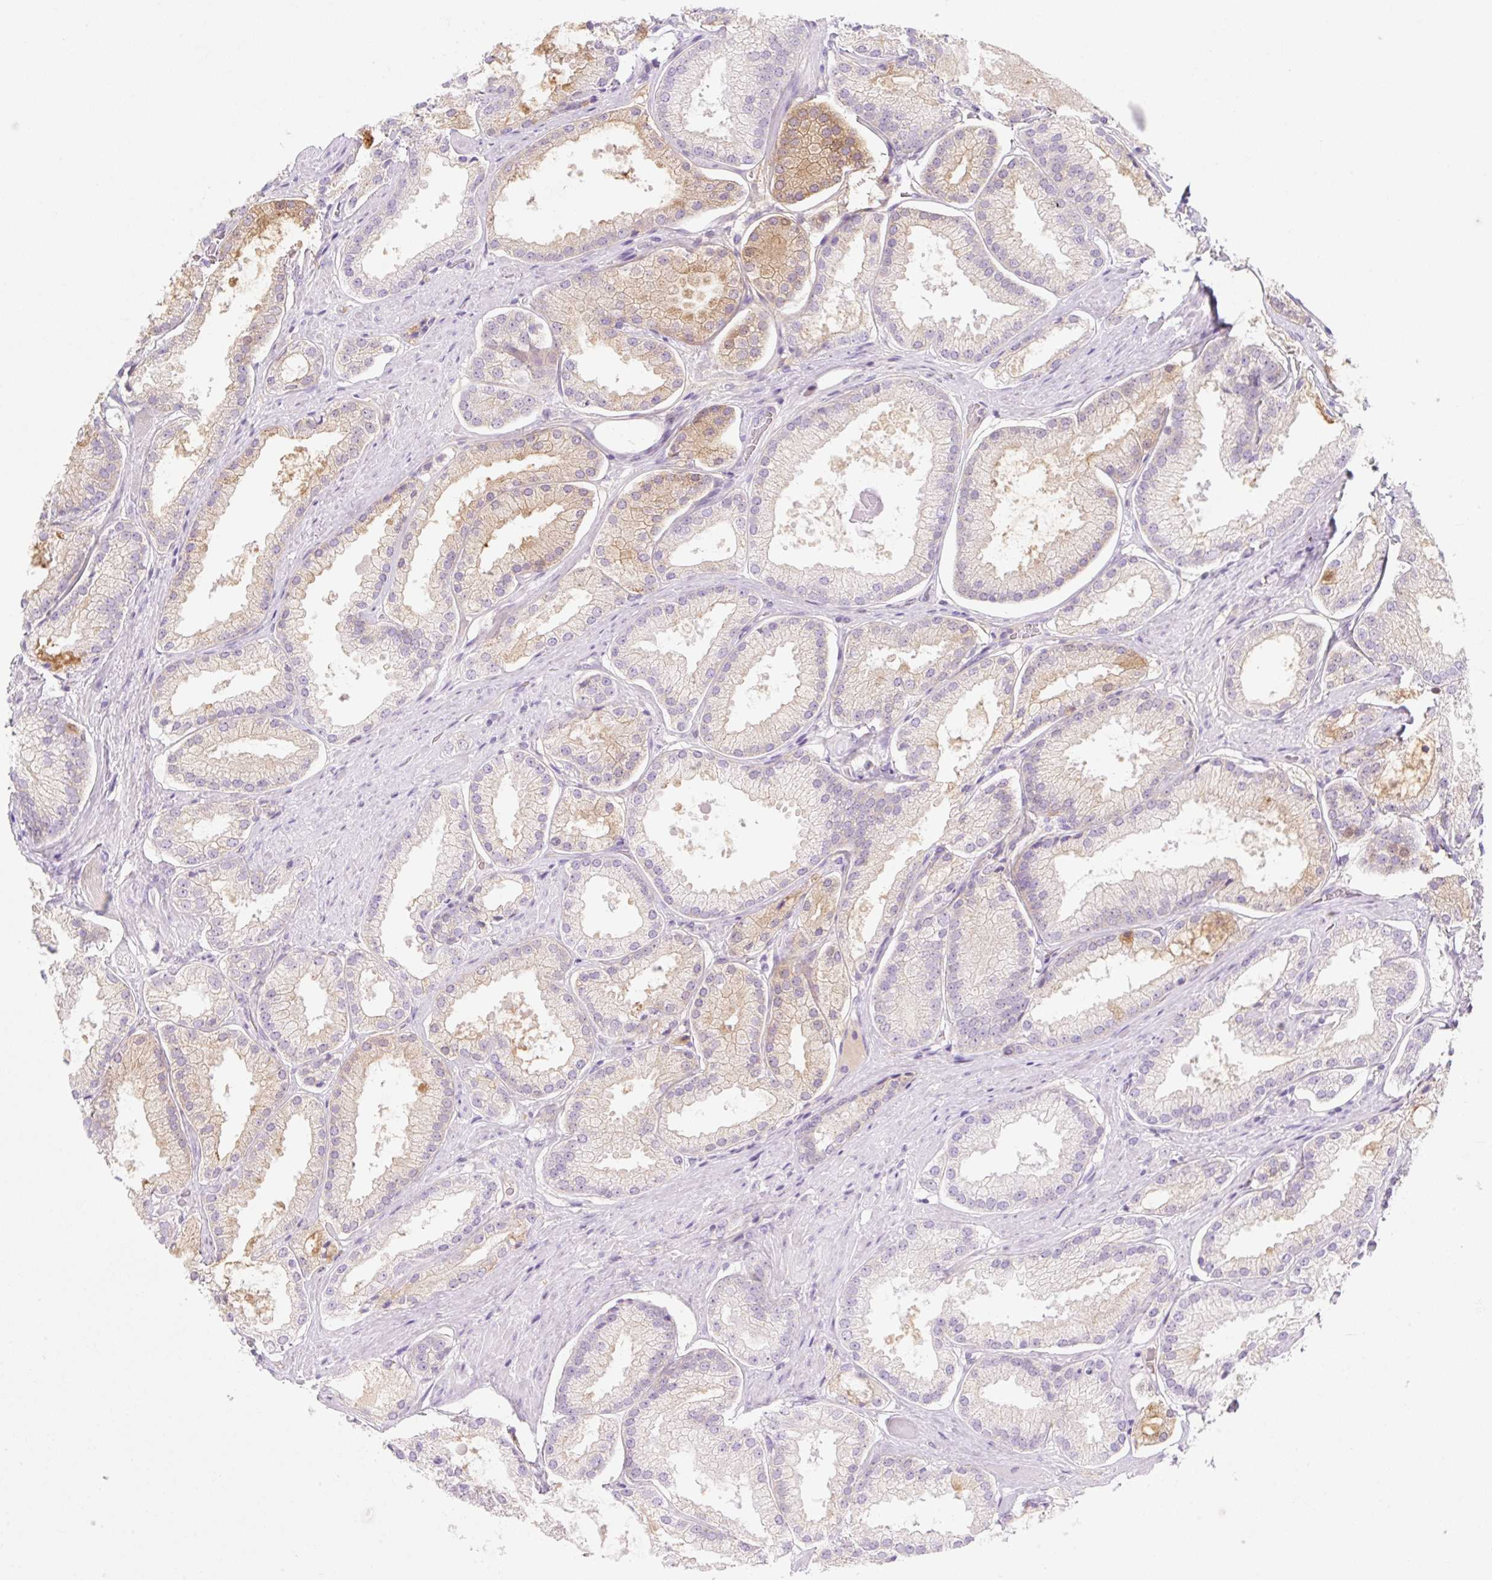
{"staining": {"intensity": "moderate", "quantity": "<25%", "location": "cytoplasmic/membranous"}, "tissue": "prostate cancer", "cell_type": "Tumor cells", "image_type": "cancer", "snomed": [{"axis": "morphology", "description": "Adenocarcinoma, High grade"}, {"axis": "topography", "description": "Prostate"}], "caption": "Prostate cancer was stained to show a protein in brown. There is low levels of moderate cytoplasmic/membranous expression in approximately <25% of tumor cells. The protein is shown in brown color, while the nuclei are stained blue.", "gene": "LYVE1", "patient": {"sex": "male", "age": 68}}